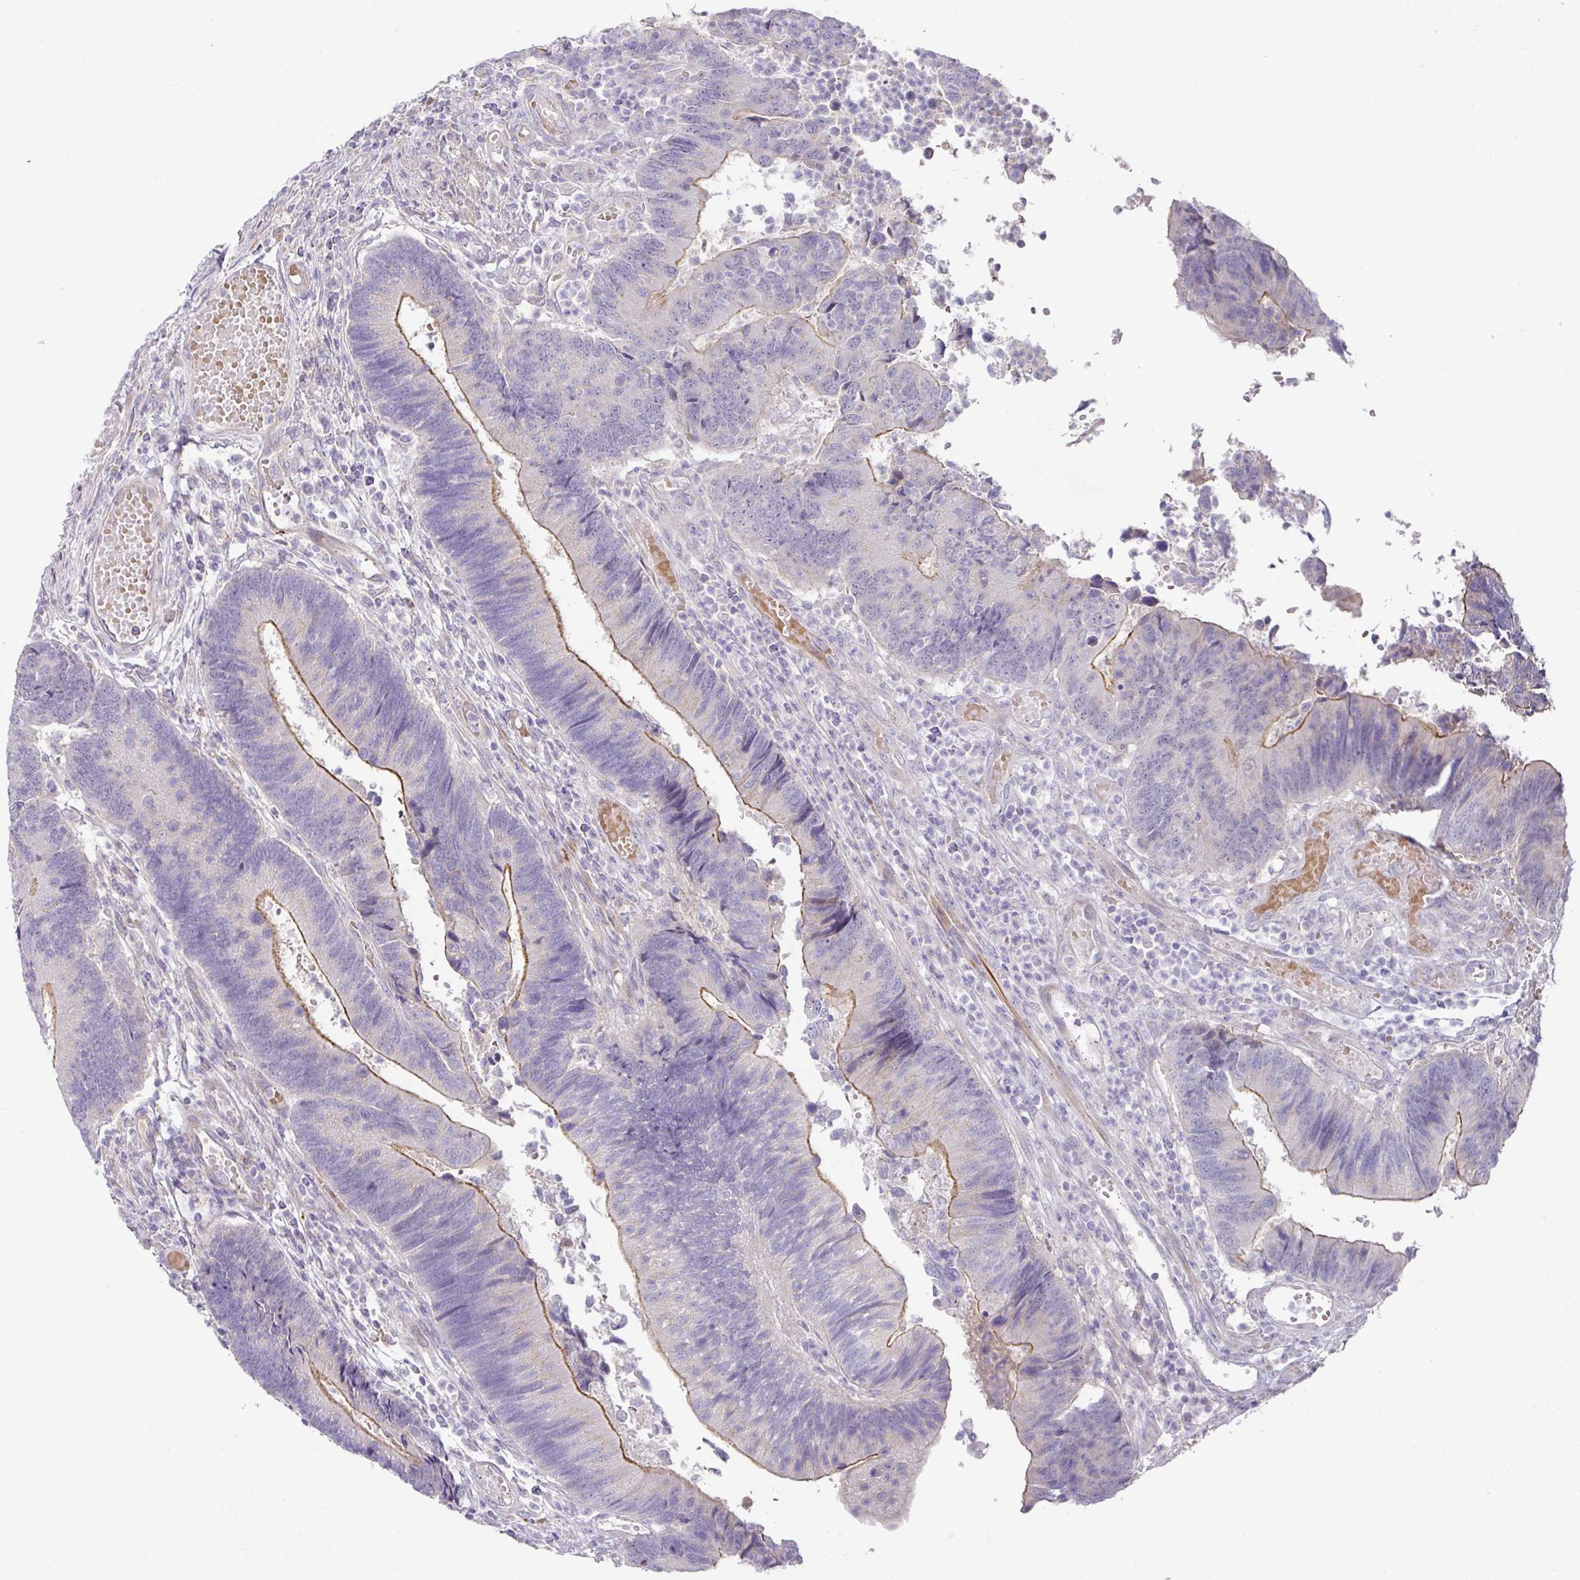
{"staining": {"intensity": "weak", "quantity": "25%-75%", "location": "cytoplasmic/membranous"}, "tissue": "colorectal cancer", "cell_type": "Tumor cells", "image_type": "cancer", "snomed": [{"axis": "morphology", "description": "Adenocarcinoma, NOS"}, {"axis": "topography", "description": "Colon"}], "caption": "The image exhibits a brown stain indicating the presence of a protein in the cytoplasmic/membranous of tumor cells in colorectal adenocarcinoma.", "gene": "TARM1", "patient": {"sex": "female", "age": 67}}